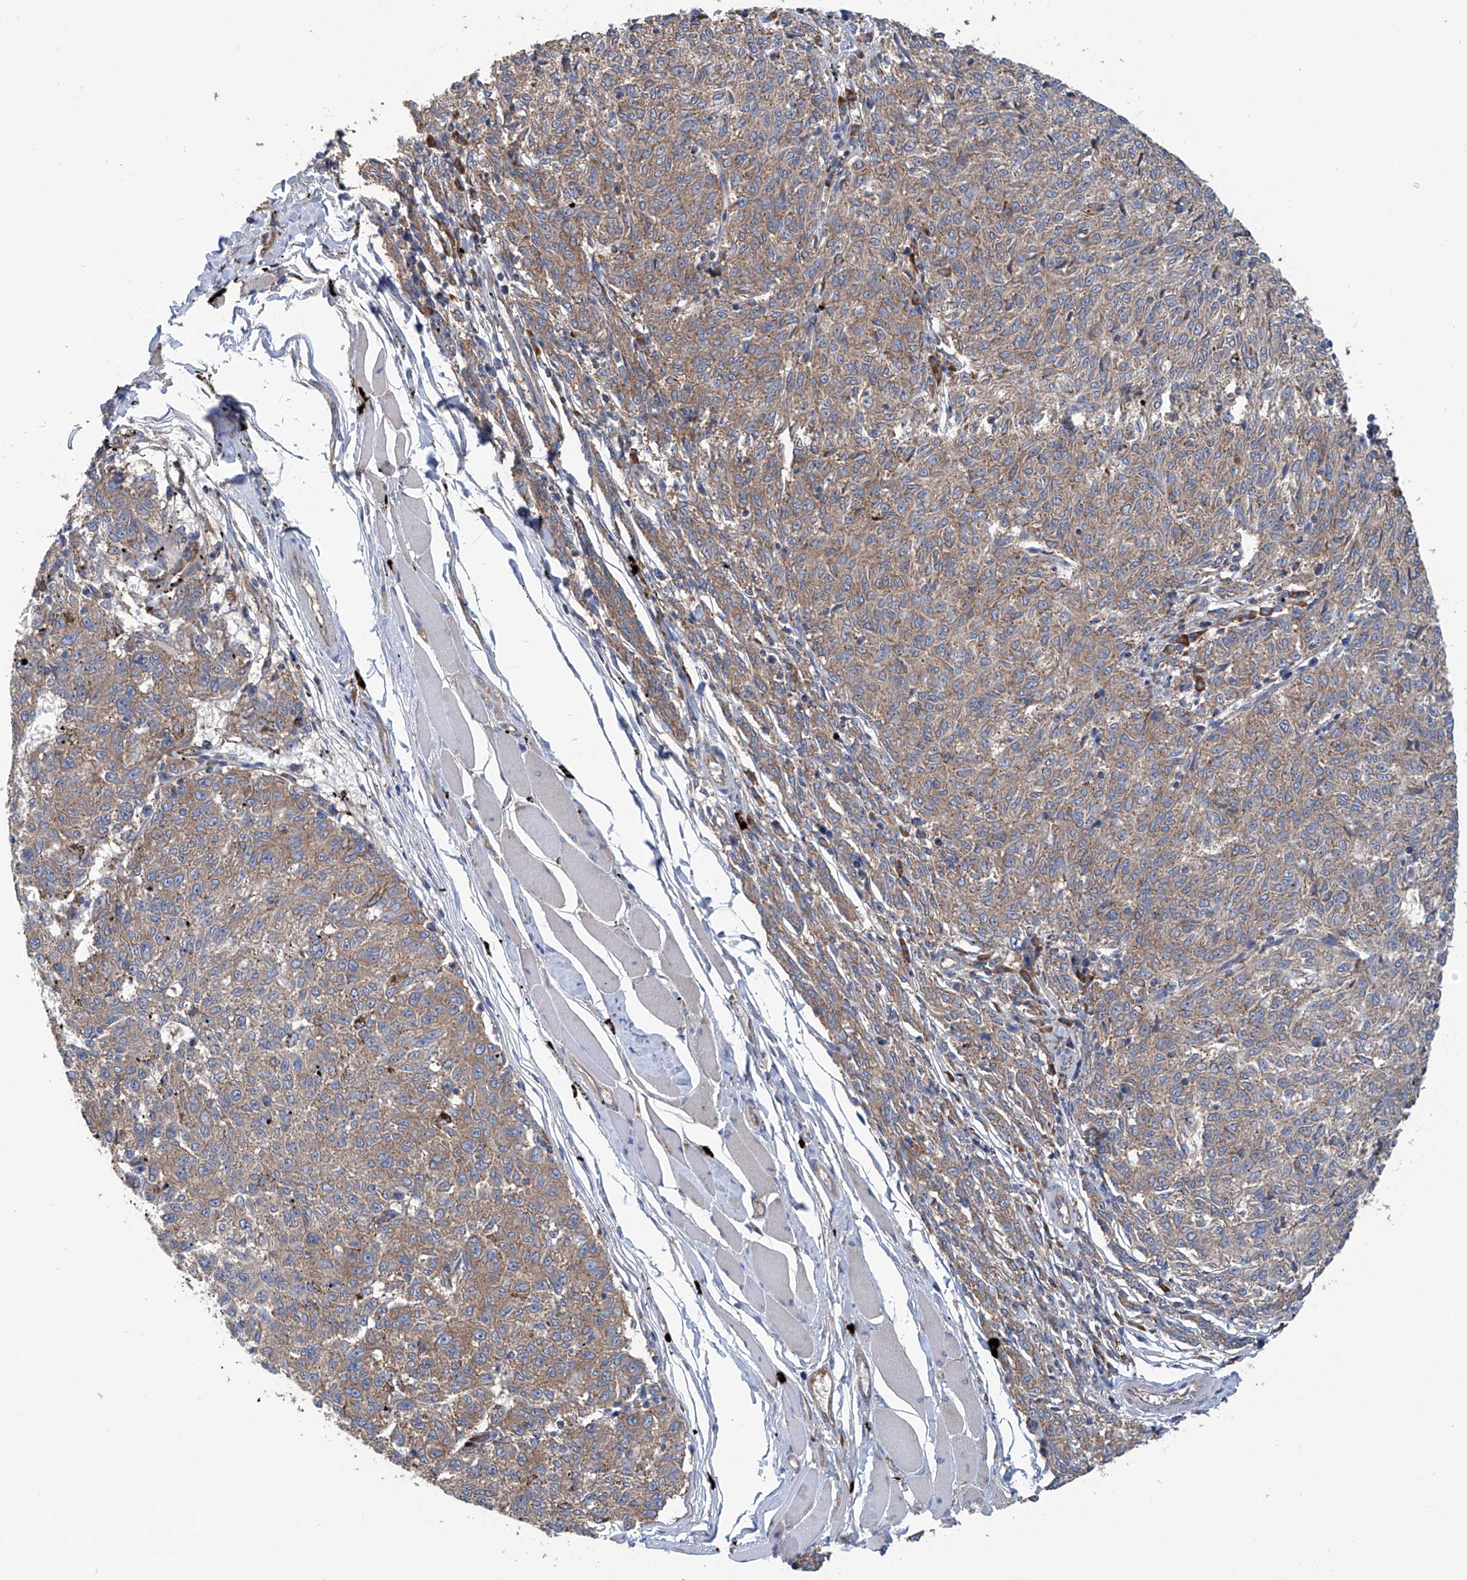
{"staining": {"intensity": "weak", "quantity": ">75%", "location": "cytoplasmic/membranous"}, "tissue": "melanoma", "cell_type": "Tumor cells", "image_type": "cancer", "snomed": [{"axis": "morphology", "description": "Malignant melanoma, NOS"}, {"axis": "topography", "description": "Skin"}], "caption": "Immunohistochemistry photomicrograph of melanoma stained for a protein (brown), which exhibits low levels of weak cytoplasmic/membranous expression in approximately >75% of tumor cells.", "gene": "SENP2", "patient": {"sex": "female", "age": 72}}